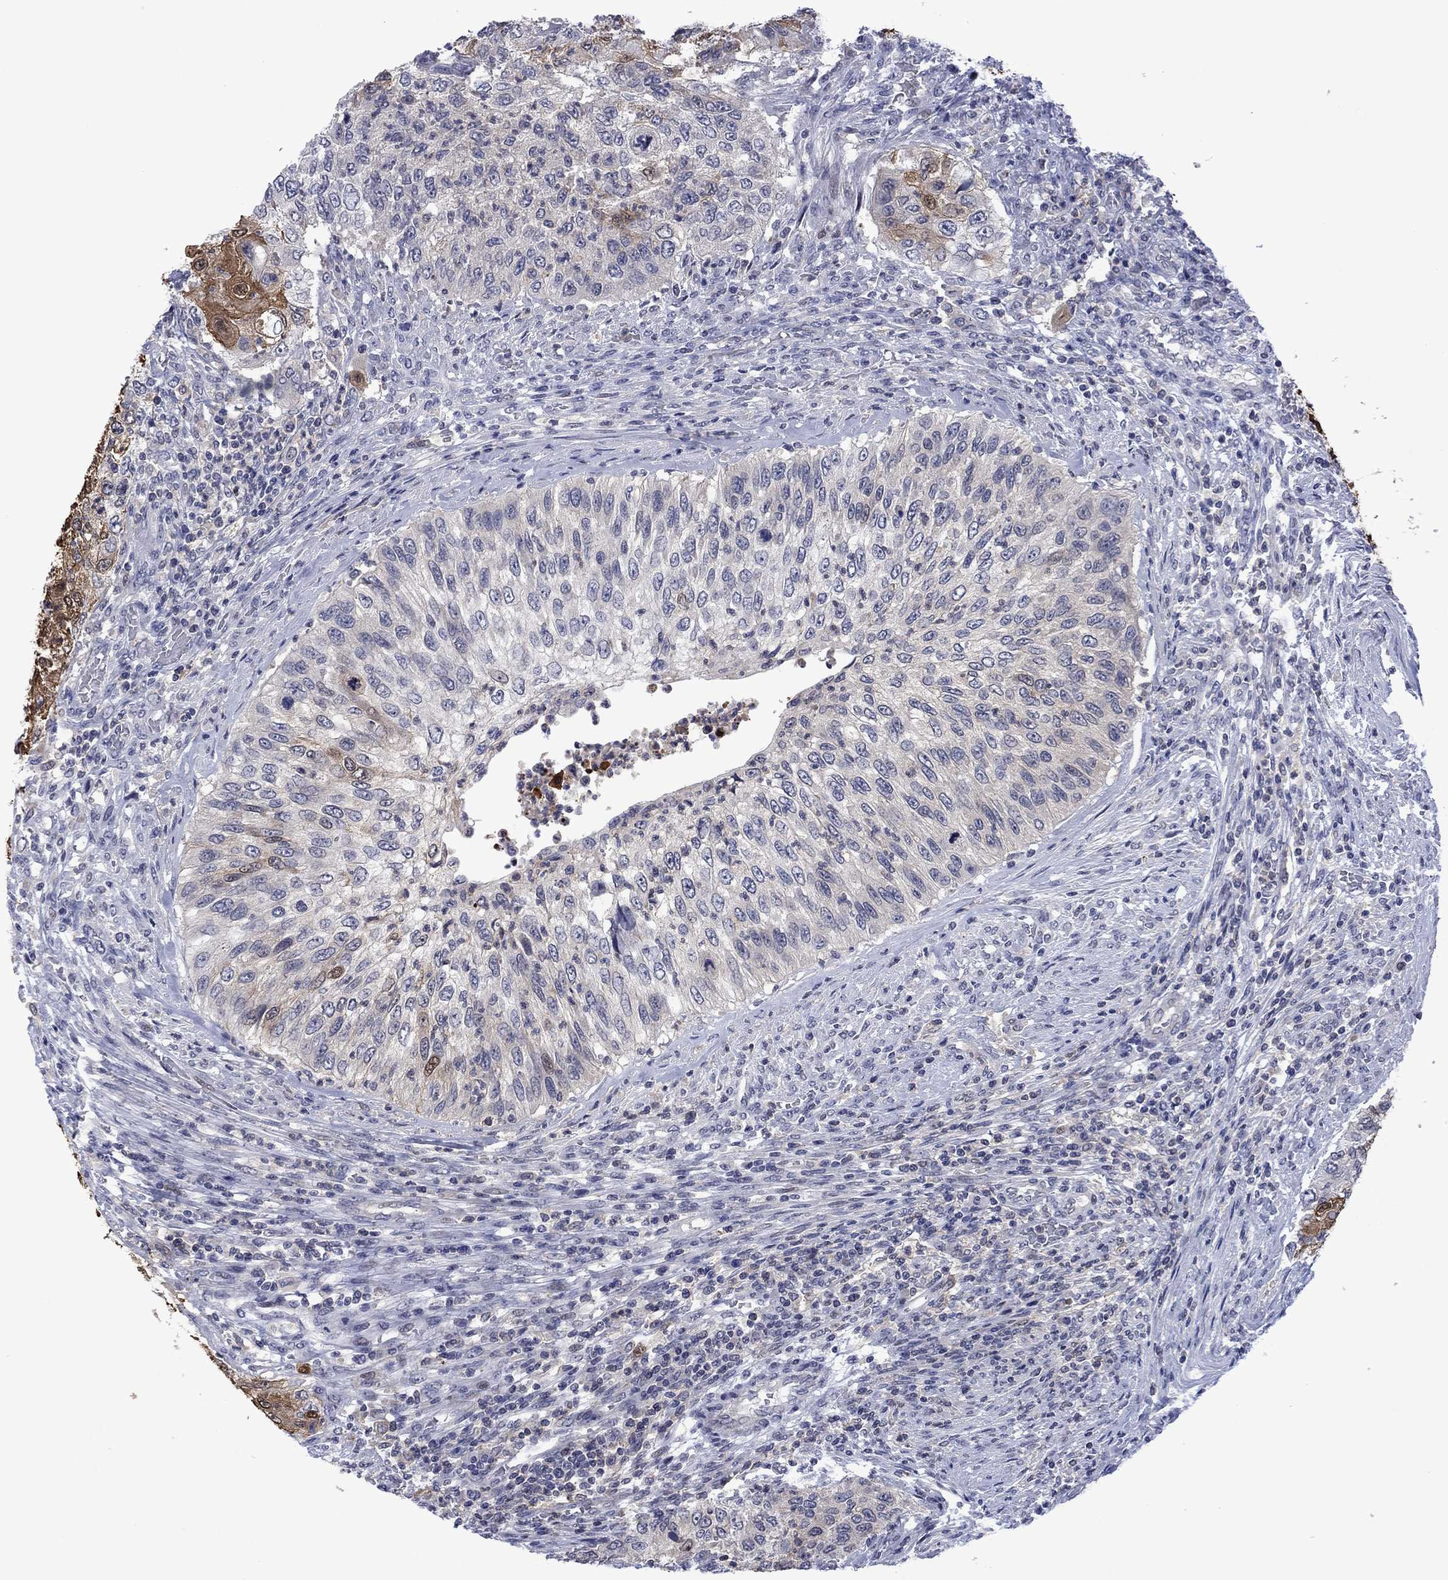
{"staining": {"intensity": "moderate", "quantity": "<25%", "location": "cytoplasmic/membranous"}, "tissue": "urothelial cancer", "cell_type": "Tumor cells", "image_type": "cancer", "snomed": [{"axis": "morphology", "description": "Urothelial carcinoma, High grade"}, {"axis": "topography", "description": "Urinary bladder"}], "caption": "Immunohistochemistry staining of urothelial cancer, which reveals low levels of moderate cytoplasmic/membranous expression in about <25% of tumor cells indicating moderate cytoplasmic/membranous protein expression. The staining was performed using DAB (3,3'-diaminobenzidine) (brown) for protein detection and nuclei were counterstained in hematoxylin (blue).", "gene": "AGL", "patient": {"sex": "female", "age": 60}}